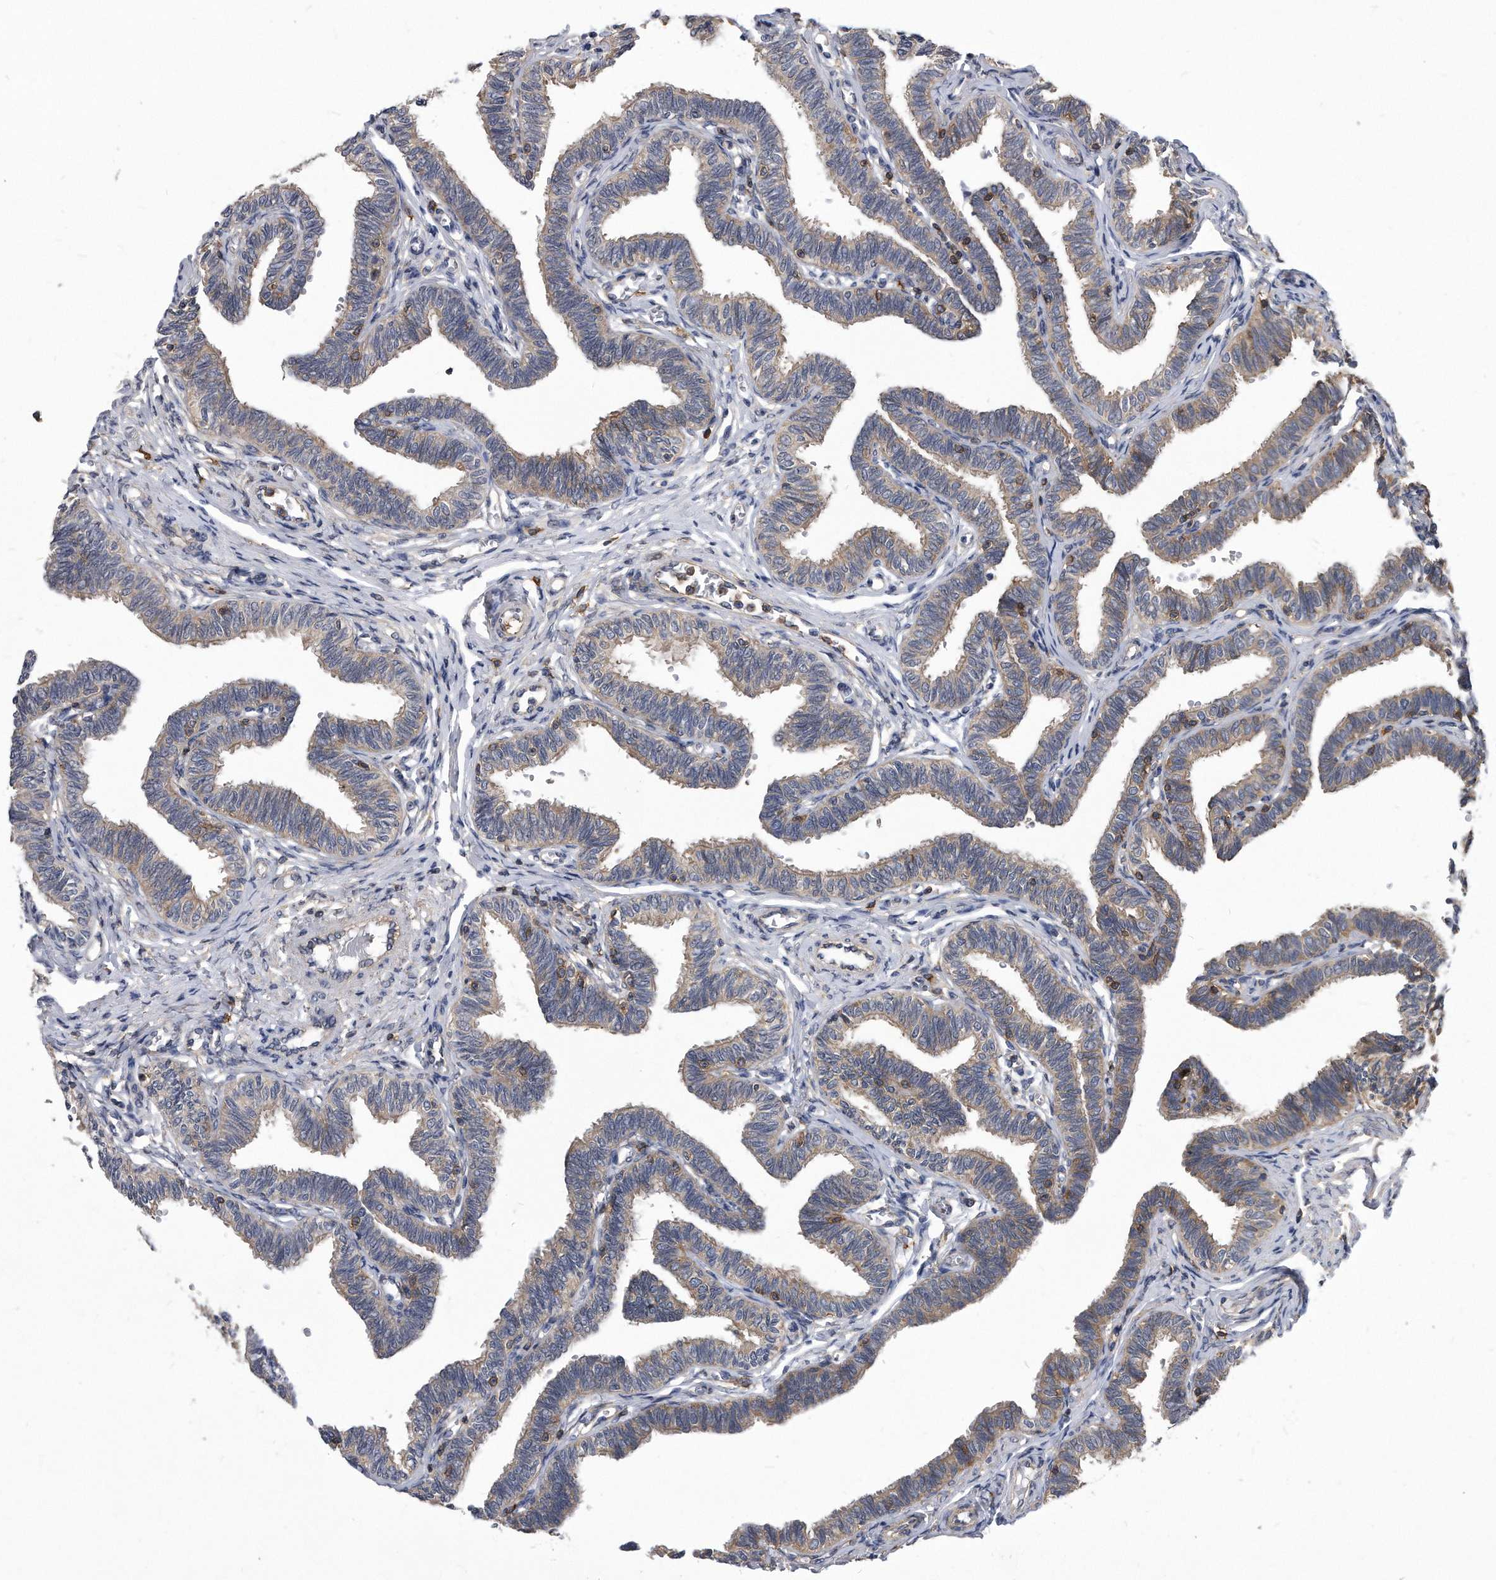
{"staining": {"intensity": "moderate", "quantity": ">75%", "location": "cytoplasmic/membranous"}, "tissue": "fallopian tube", "cell_type": "Glandular cells", "image_type": "normal", "snomed": [{"axis": "morphology", "description": "Normal tissue, NOS"}, {"axis": "topography", "description": "Fallopian tube"}, {"axis": "topography", "description": "Ovary"}], "caption": "This is a histology image of immunohistochemistry (IHC) staining of benign fallopian tube, which shows moderate expression in the cytoplasmic/membranous of glandular cells.", "gene": "ATG5", "patient": {"sex": "female", "age": 23}}